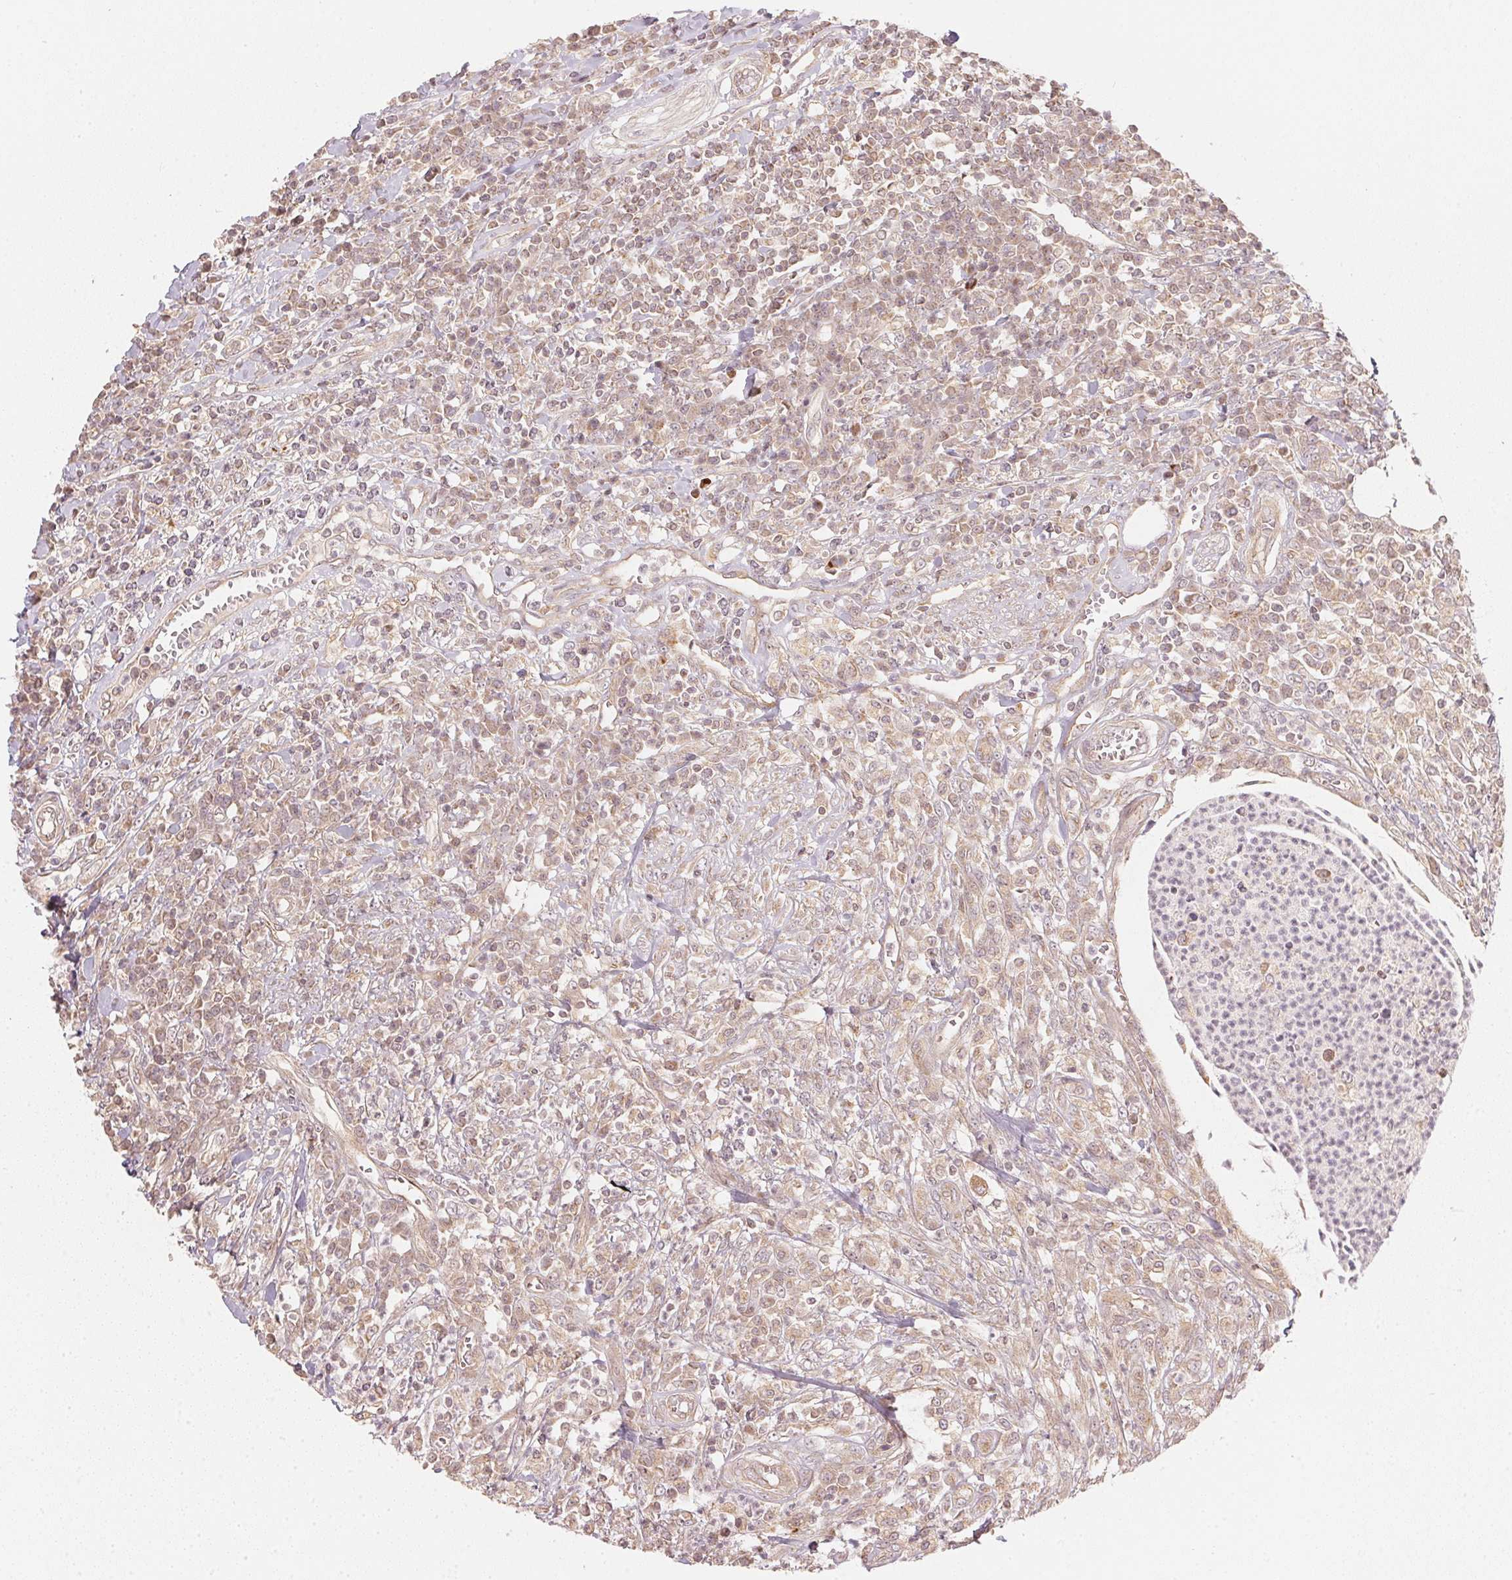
{"staining": {"intensity": "weak", "quantity": ">75%", "location": "cytoplasmic/membranous"}, "tissue": "colorectal cancer", "cell_type": "Tumor cells", "image_type": "cancer", "snomed": [{"axis": "morphology", "description": "Adenocarcinoma, NOS"}, {"axis": "topography", "description": "Colon"}], "caption": "Adenocarcinoma (colorectal) stained with DAB immunohistochemistry (IHC) demonstrates low levels of weak cytoplasmic/membranous positivity in approximately >75% of tumor cells. (IHC, brightfield microscopy, high magnification).", "gene": "WDR54", "patient": {"sex": "male", "age": 65}}